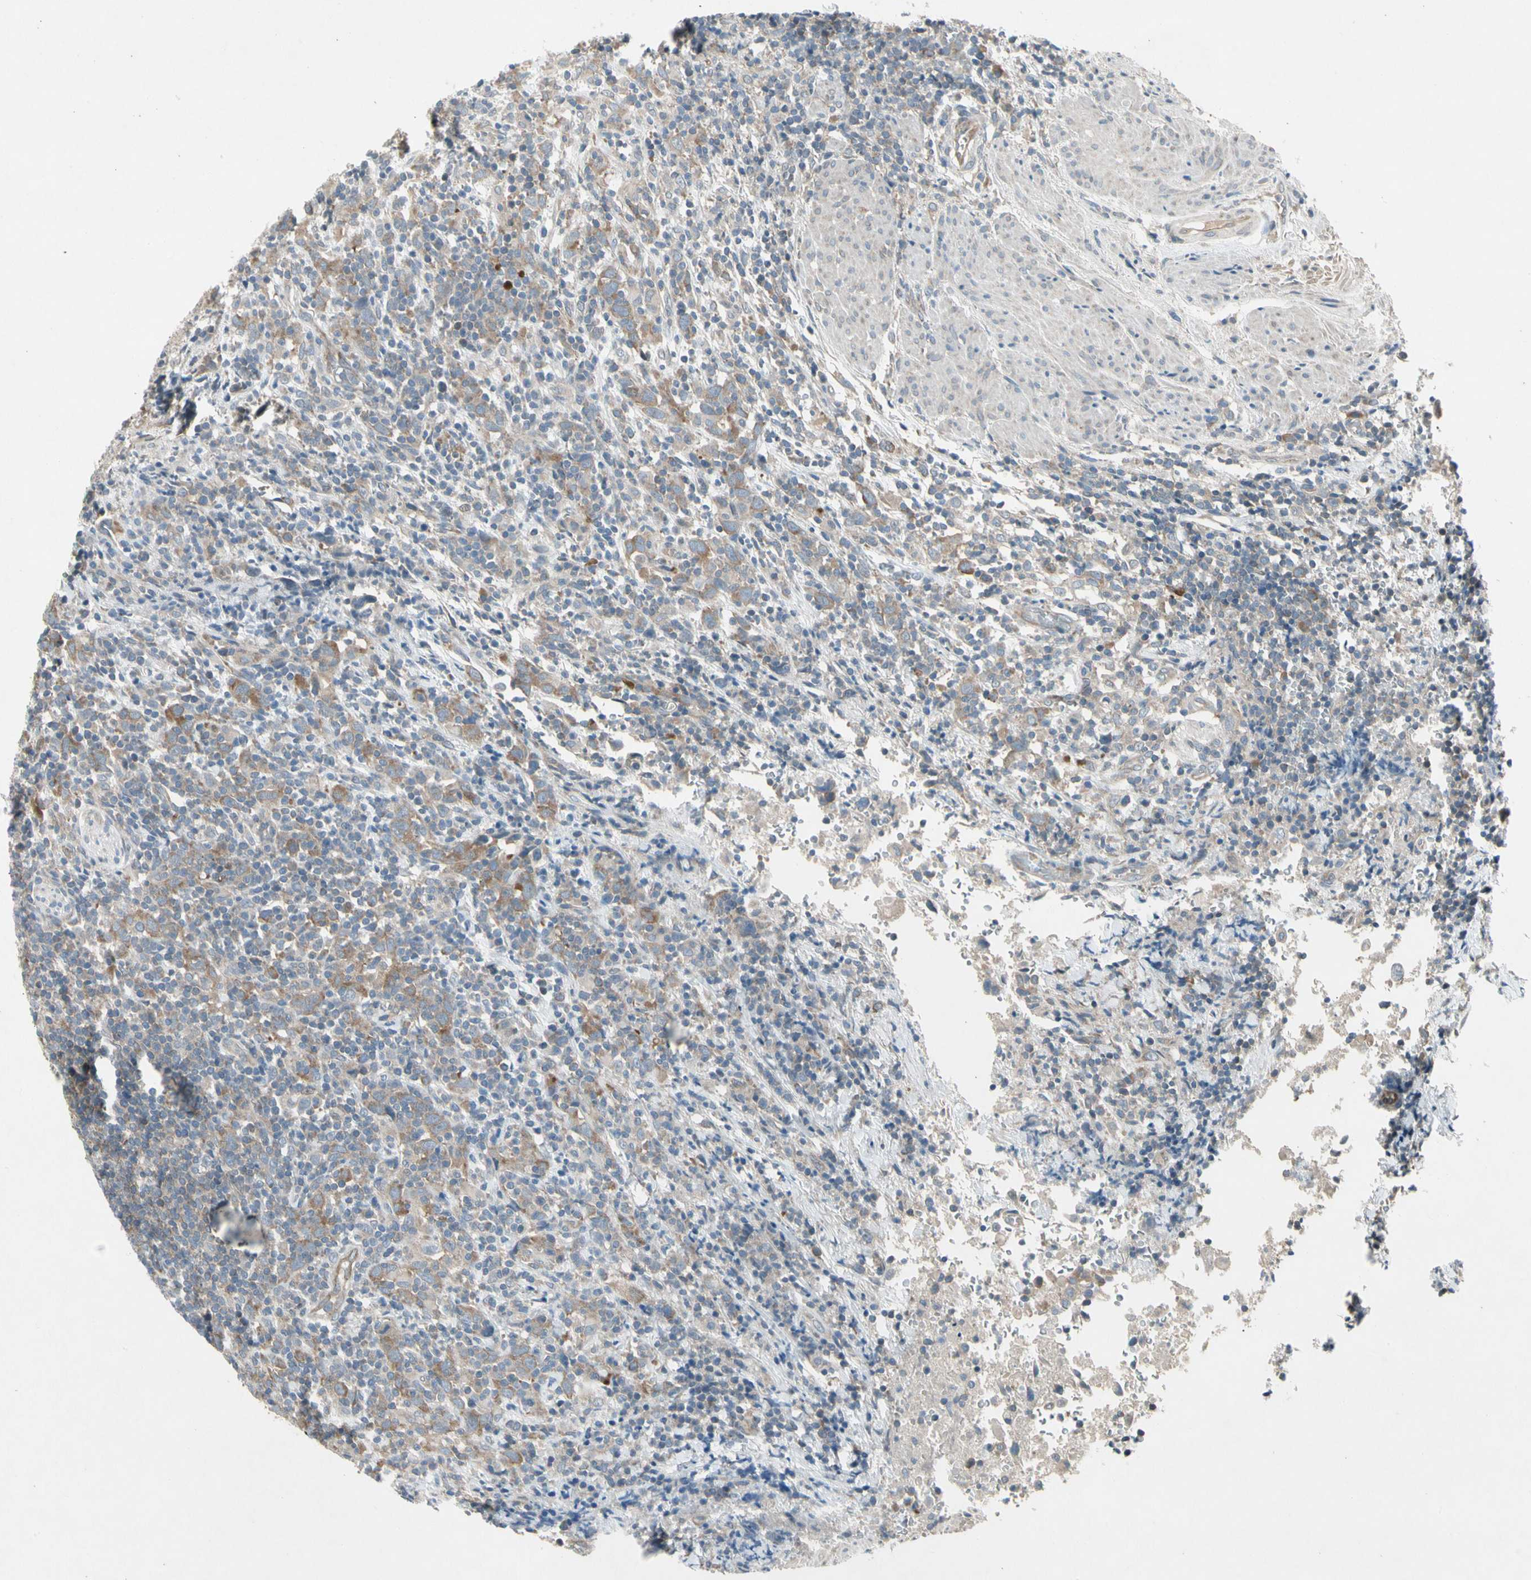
{"staining": {"intensity": "moderate", "quantity": ">75%", "location": "cytoplasmic/membranous"}, "tissue": "urothelial cancer", "cell_type": "Tumor cells", "image_type": "cancer", "snomed": [{"axis": "morphology", "description": "Urothelial carcinoma, High grade"}, {"axis": "topography", "description": "Urinary bladder"}], "caption": "Approximately >75% of tumor cells in human urothelial cancer demonstrate moderate cytoplasmic/membranous protein expression as visualized by brown immunohistochemical staining.", "gene": "PANK2", "patient": {"sex": "male", "age": 61}}